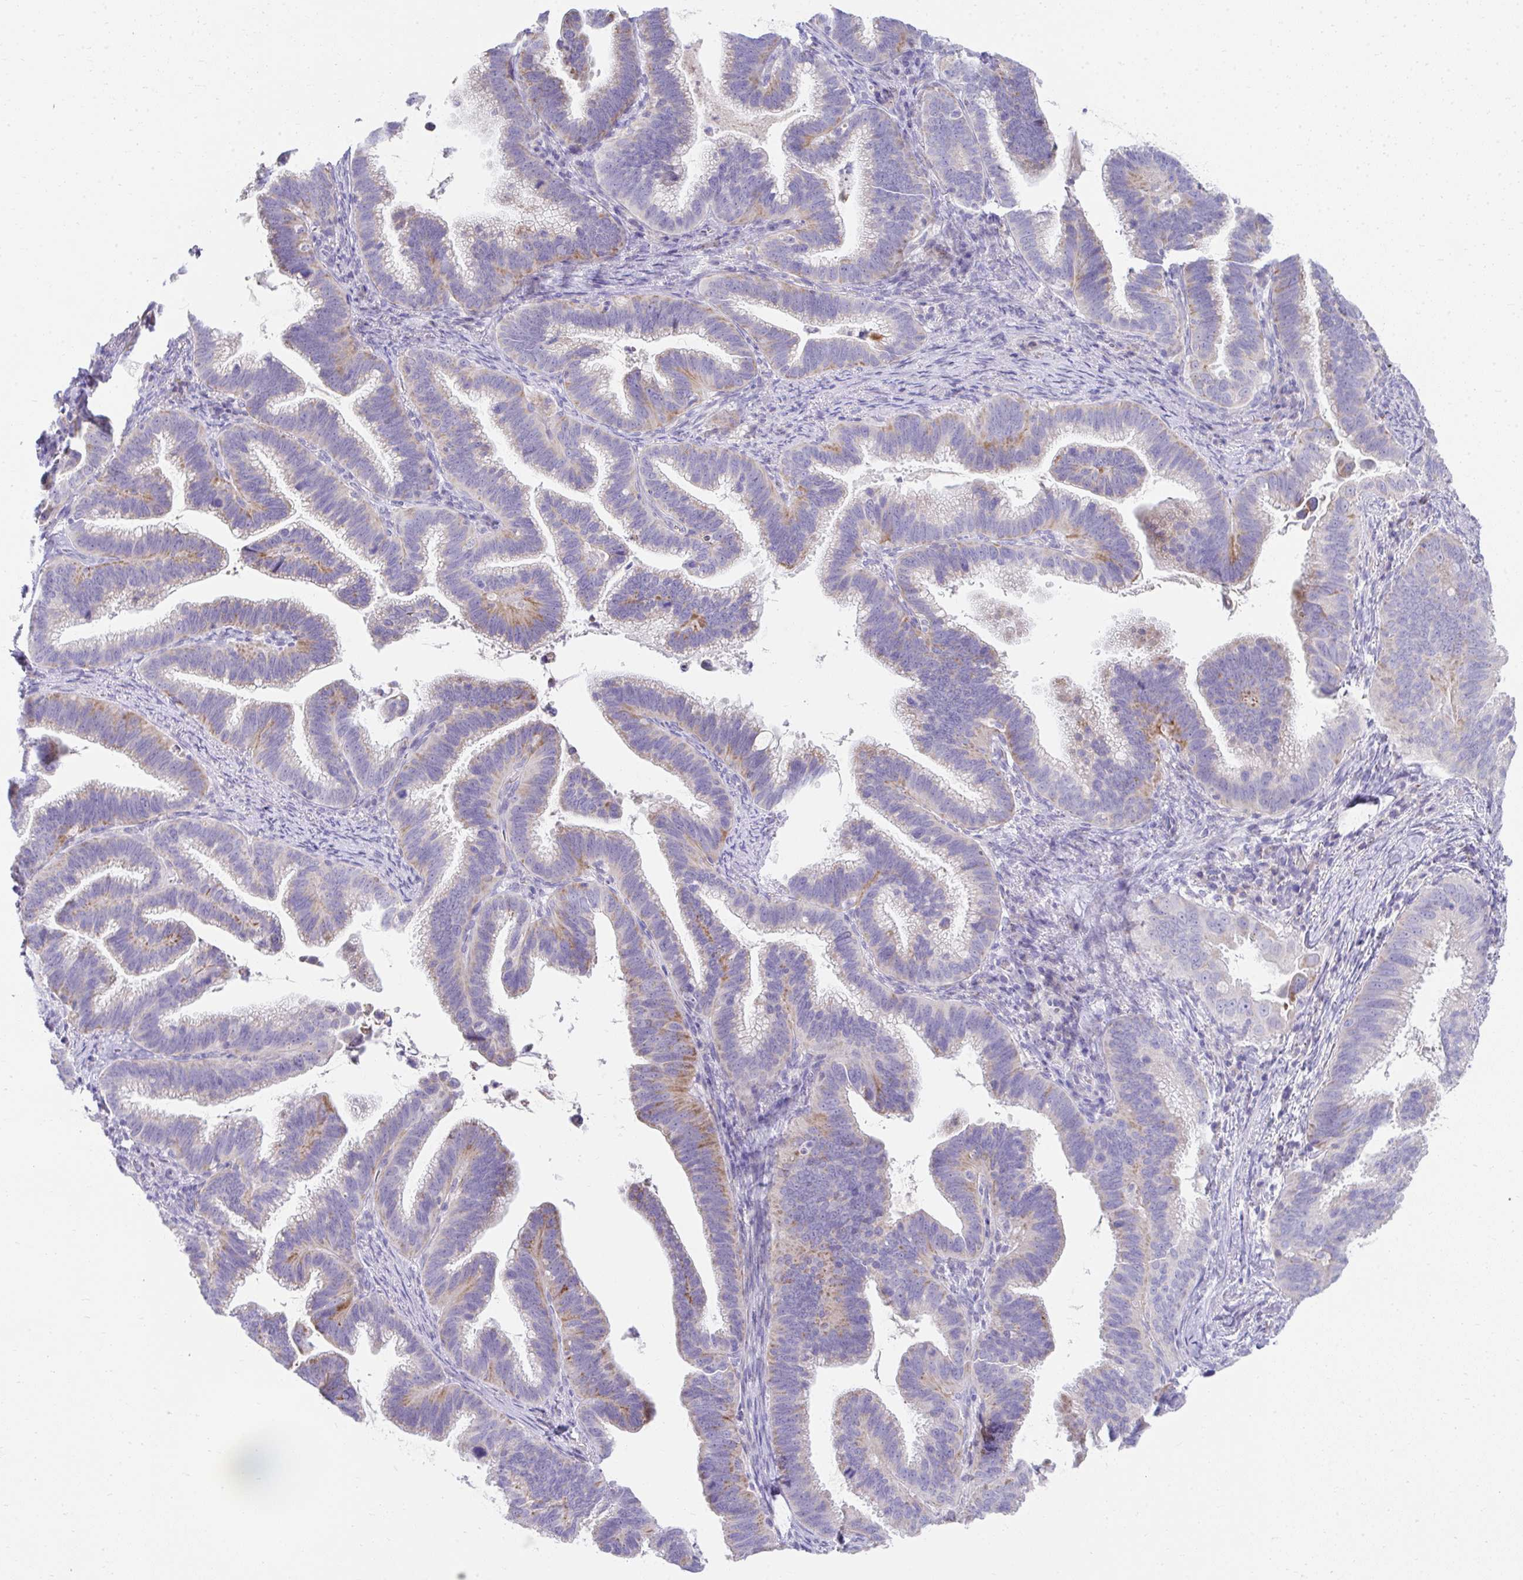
{"staining": {"intensity": "moderate", "quantity": "25%-75%", "location": "cytoplasmic/membranous"}, "tissue": "cervical cancer", "cell_type": "Tumor cells", "image_type": "cancer", "snomed": [{"axis": "morphology", "description": "Adenocarcinoma, NOS"}, {"axis": "topography", "description": "Cervix"}], "caption": "Protein expression analysis of human adenocarcinoma (cervical) reveals moderate cytoplasmic/membranous expression in about 25%-75% of tumor cells.", "gene": "PRRG3", "patient": {"sex": "female", "age": 61}}